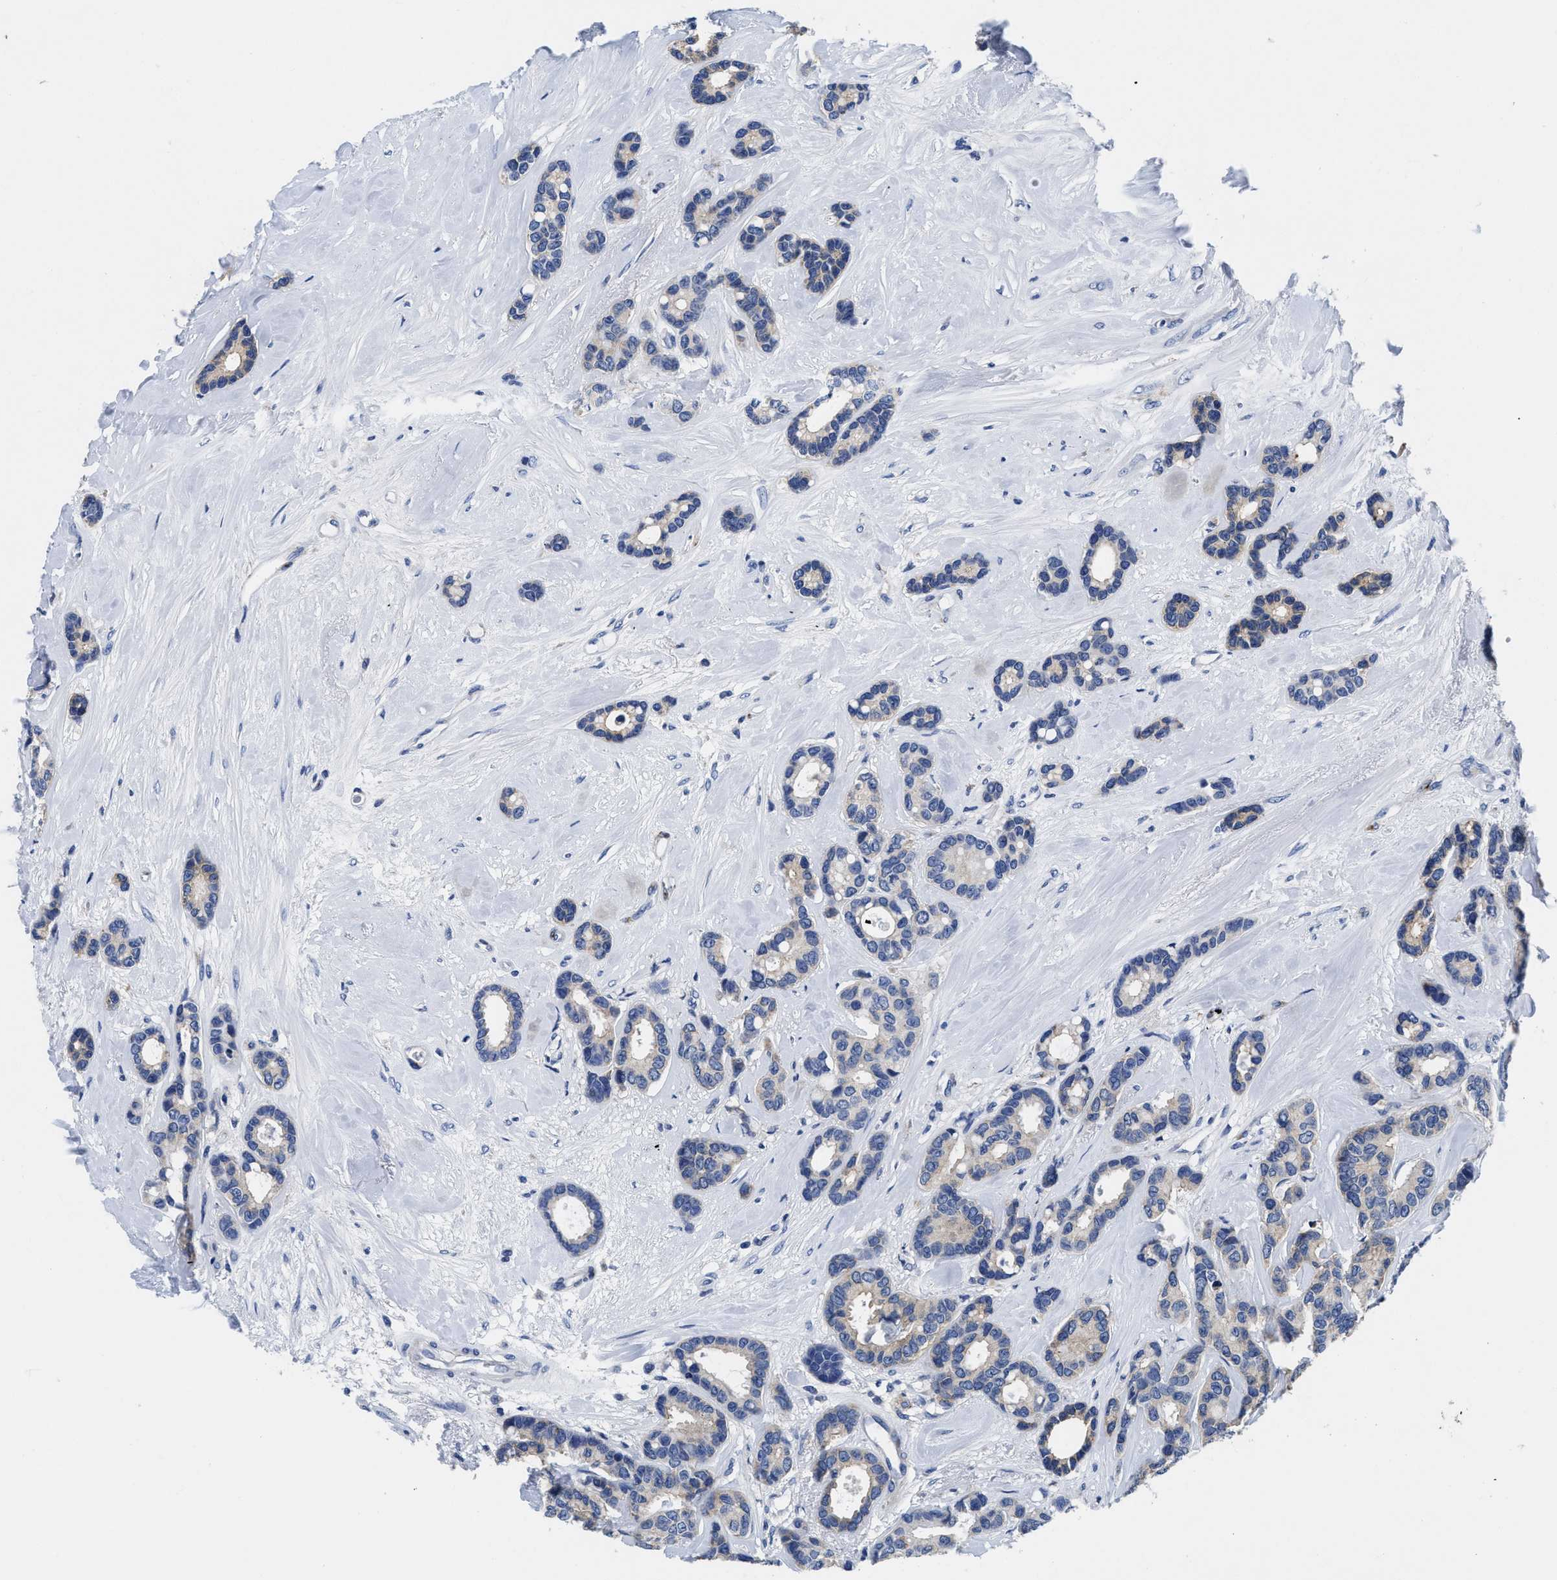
{"staining": {"intensity": "weak", "quantity": "<25%", "location": "cytoplasmic/membranous"}, "tissue": "breast cancer", "cell_type": "Tumor cells", "image_type": "cancer", "snomed": [{"axis": "morphology", "description": "Duct carcinoma"}, {"axis": "topography", "description": "Breast"}], "caption": "A high-resolution image shows immunohistochemistry (IHC) staining of infiltrating ductal carcinoma (breast), which shows no significant staining in tumor cells.", "gene": "SLC35F1", "patient": {"sex": "female", "age": 87}}